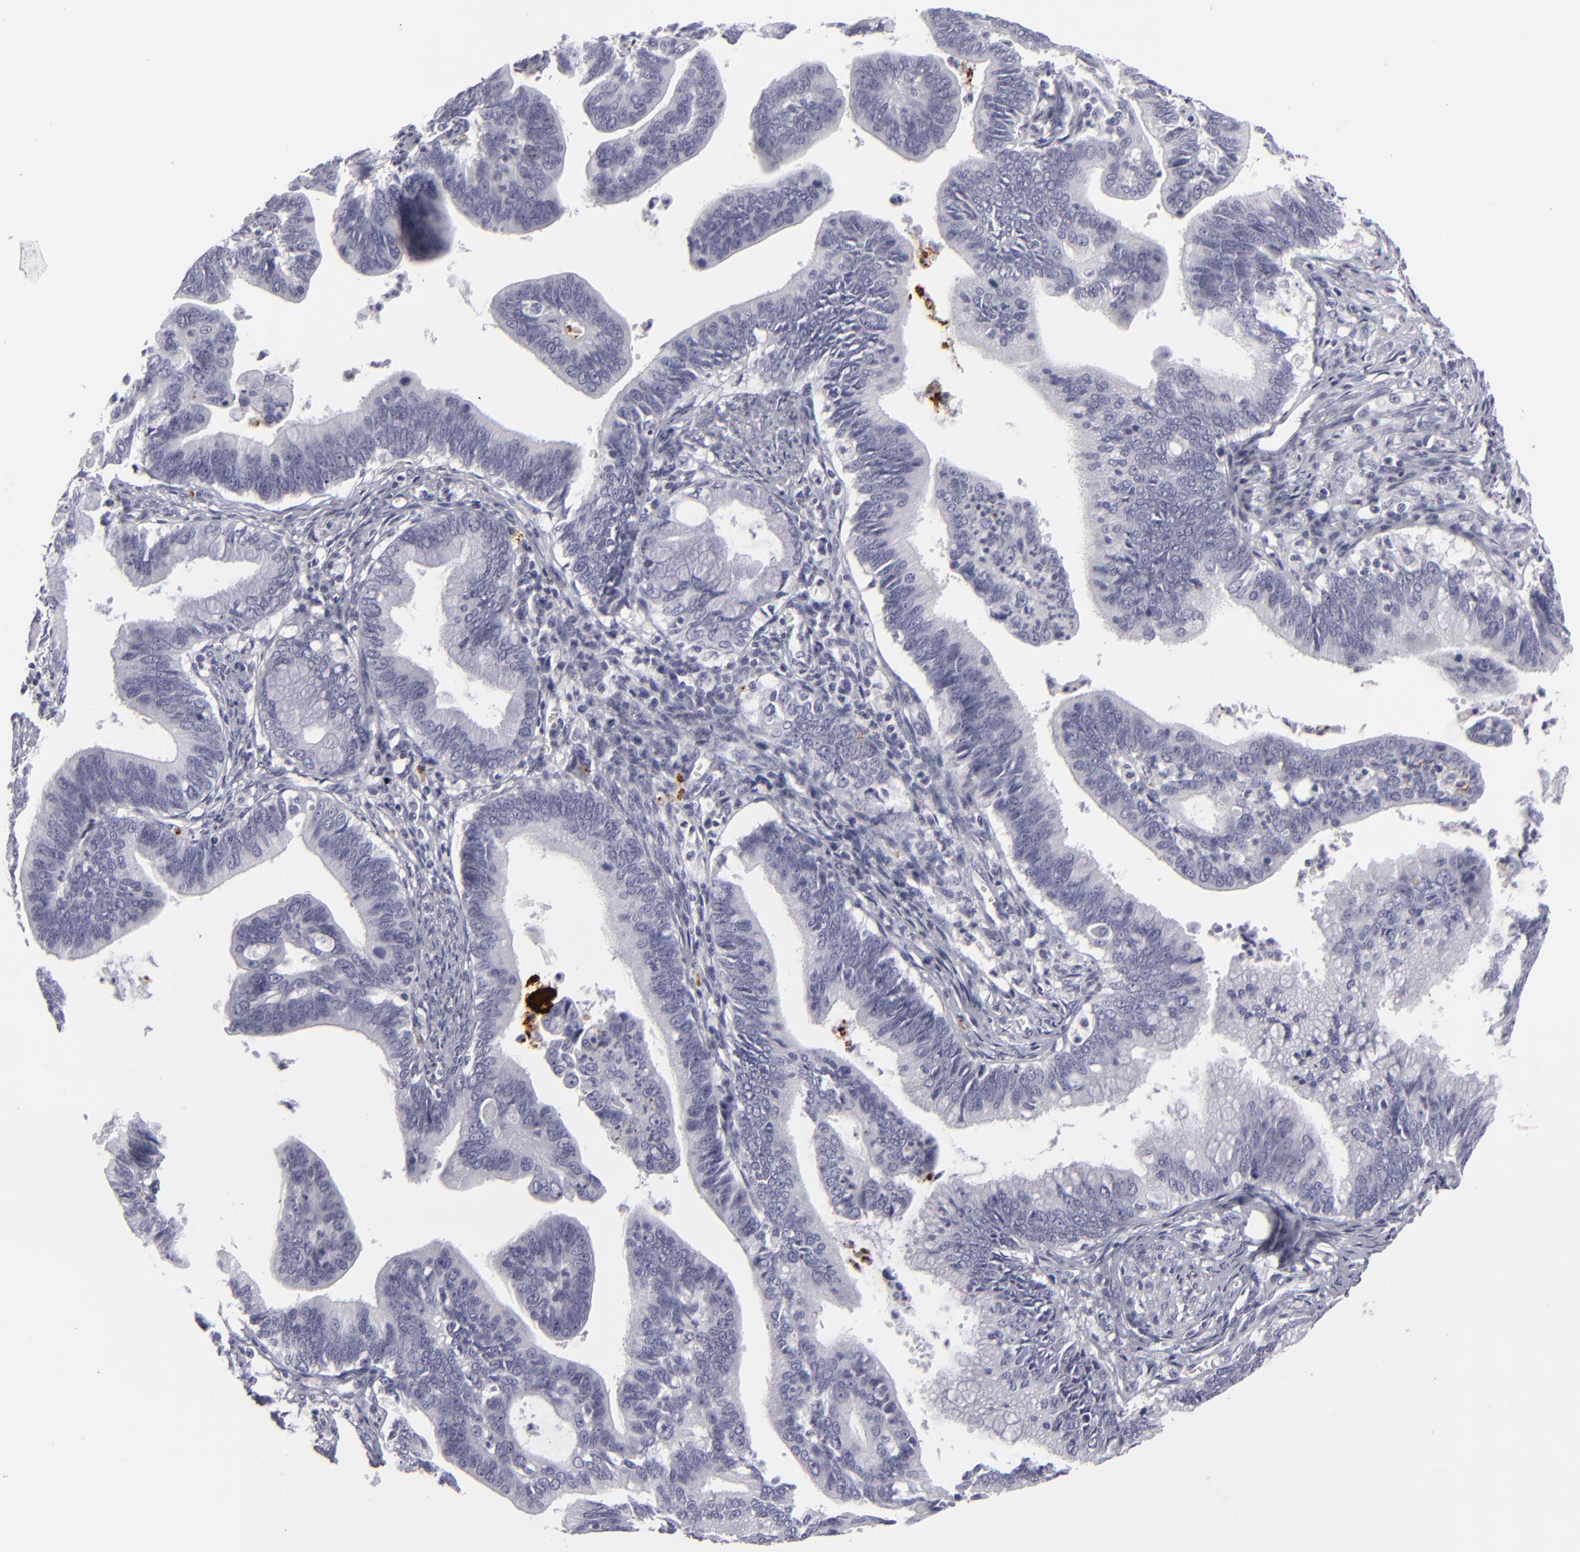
{"staining": {"intensity": "negative", "quantity": "none", "location": "none"}, "tissue": "cervical cancer", "cell_type": "Tumor cells", "image_type": "cancer", "snomed": [{"axis": "morphology", "description": "Adenocarcinoma, NOS"}, {"axis": "topography", "description": "Cervix"}], "caption": "Tumor cells are negative for brown protein staining in adenocarcinoma (cervical).", "gene": "C9", "patient": {"sex": "female", "age": 47}}